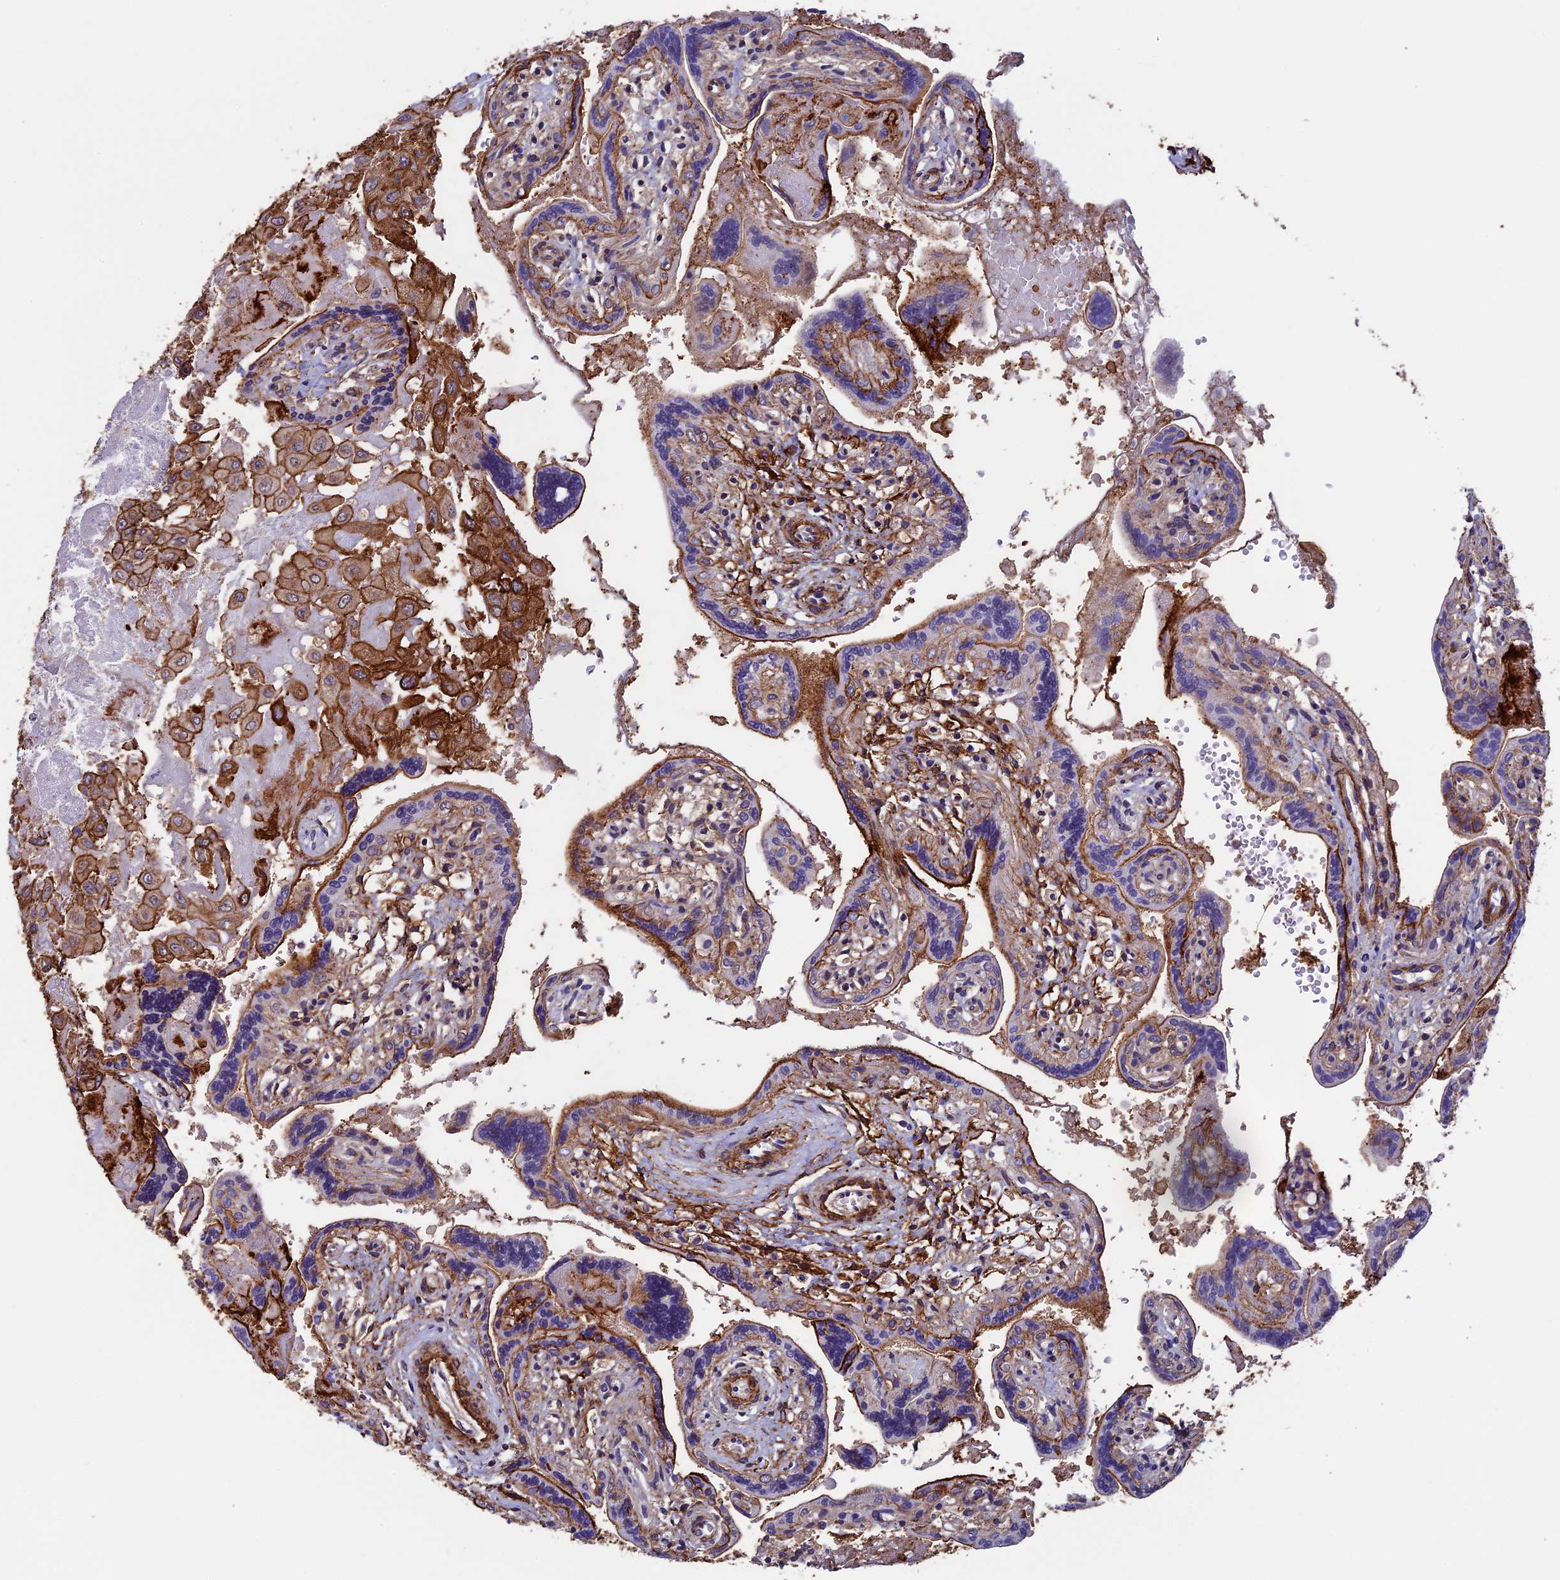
{"staining": {"intensity": "moderate", "quantity": ">75%", "location": "cytoplasmic/membranous"}, "tissue": "placenta", "cell_type": "Decidual cells", "image_type": "normal", "snomed": [{"axis": "morphology", "description": "Normal tissue, NOS"}, {"axis": "topography", "description": "Placenta"}], "caption": "An immunohistochemistry image of normal tissue is shown. Protein staining in brown labels moderate cytoplasmic/membranous positivity in placenta within decidual cells. The protein is shown in brown color, while the nuclei are stained blue.", "gene": "SLC9A5", "patient": {"sex": "female", "age": 37}}